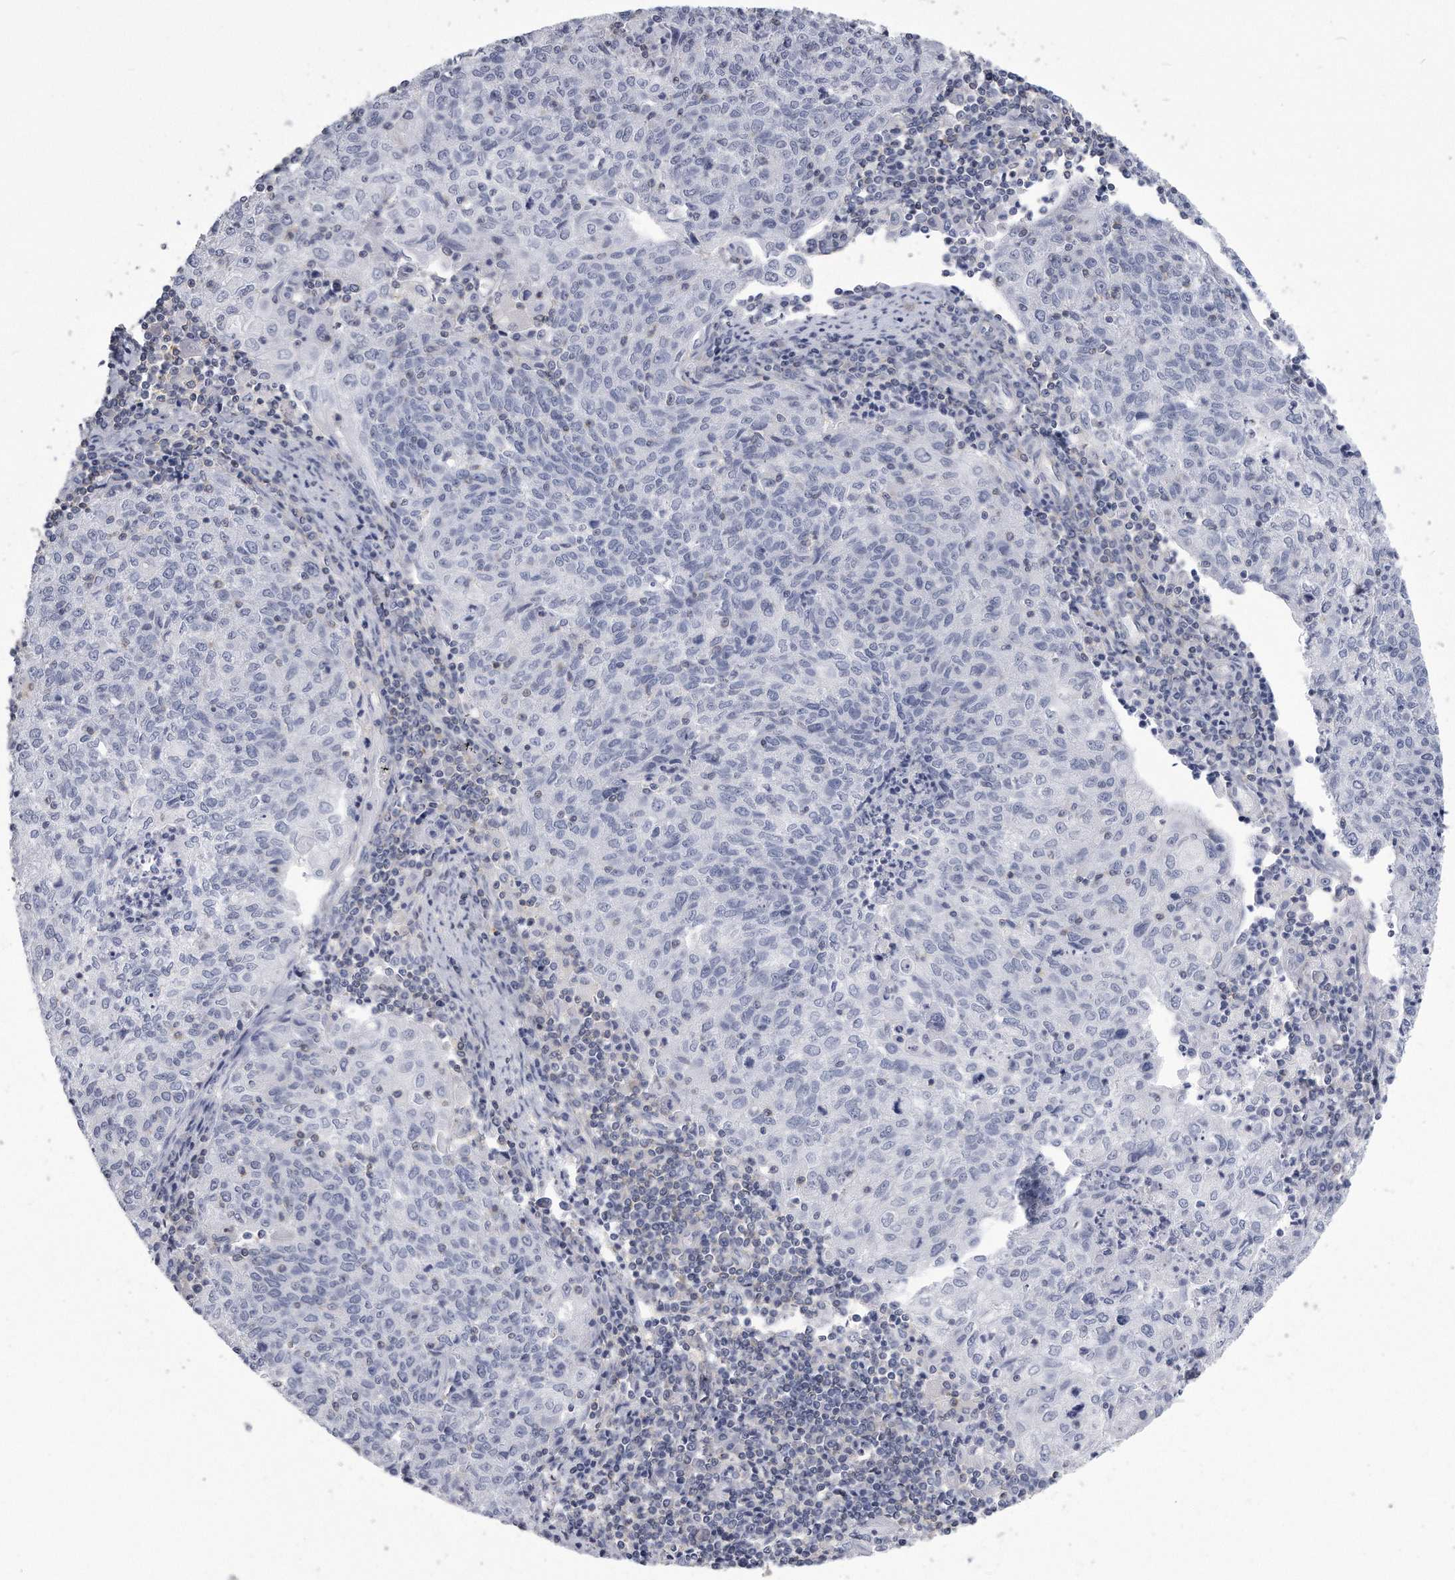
{"staining": {"intensity": "negative", "quantity": "none", "location": "none"}, "tissue": "cervical cancer", "cell_type": "Tumor cells", "image_type": "cancer", "snomed": [{"axis": "morphology", "description": "Squamous cell carcinoma, NOS"}, {"axis": "topography", "description": "Cervix"}], "caption": "Cervical cancer stained for a protein using immunohistochemistry demonstrates no staining tumor cells.", "gene": "PYGB", "patient": {"sex": "female", "age": 48}}